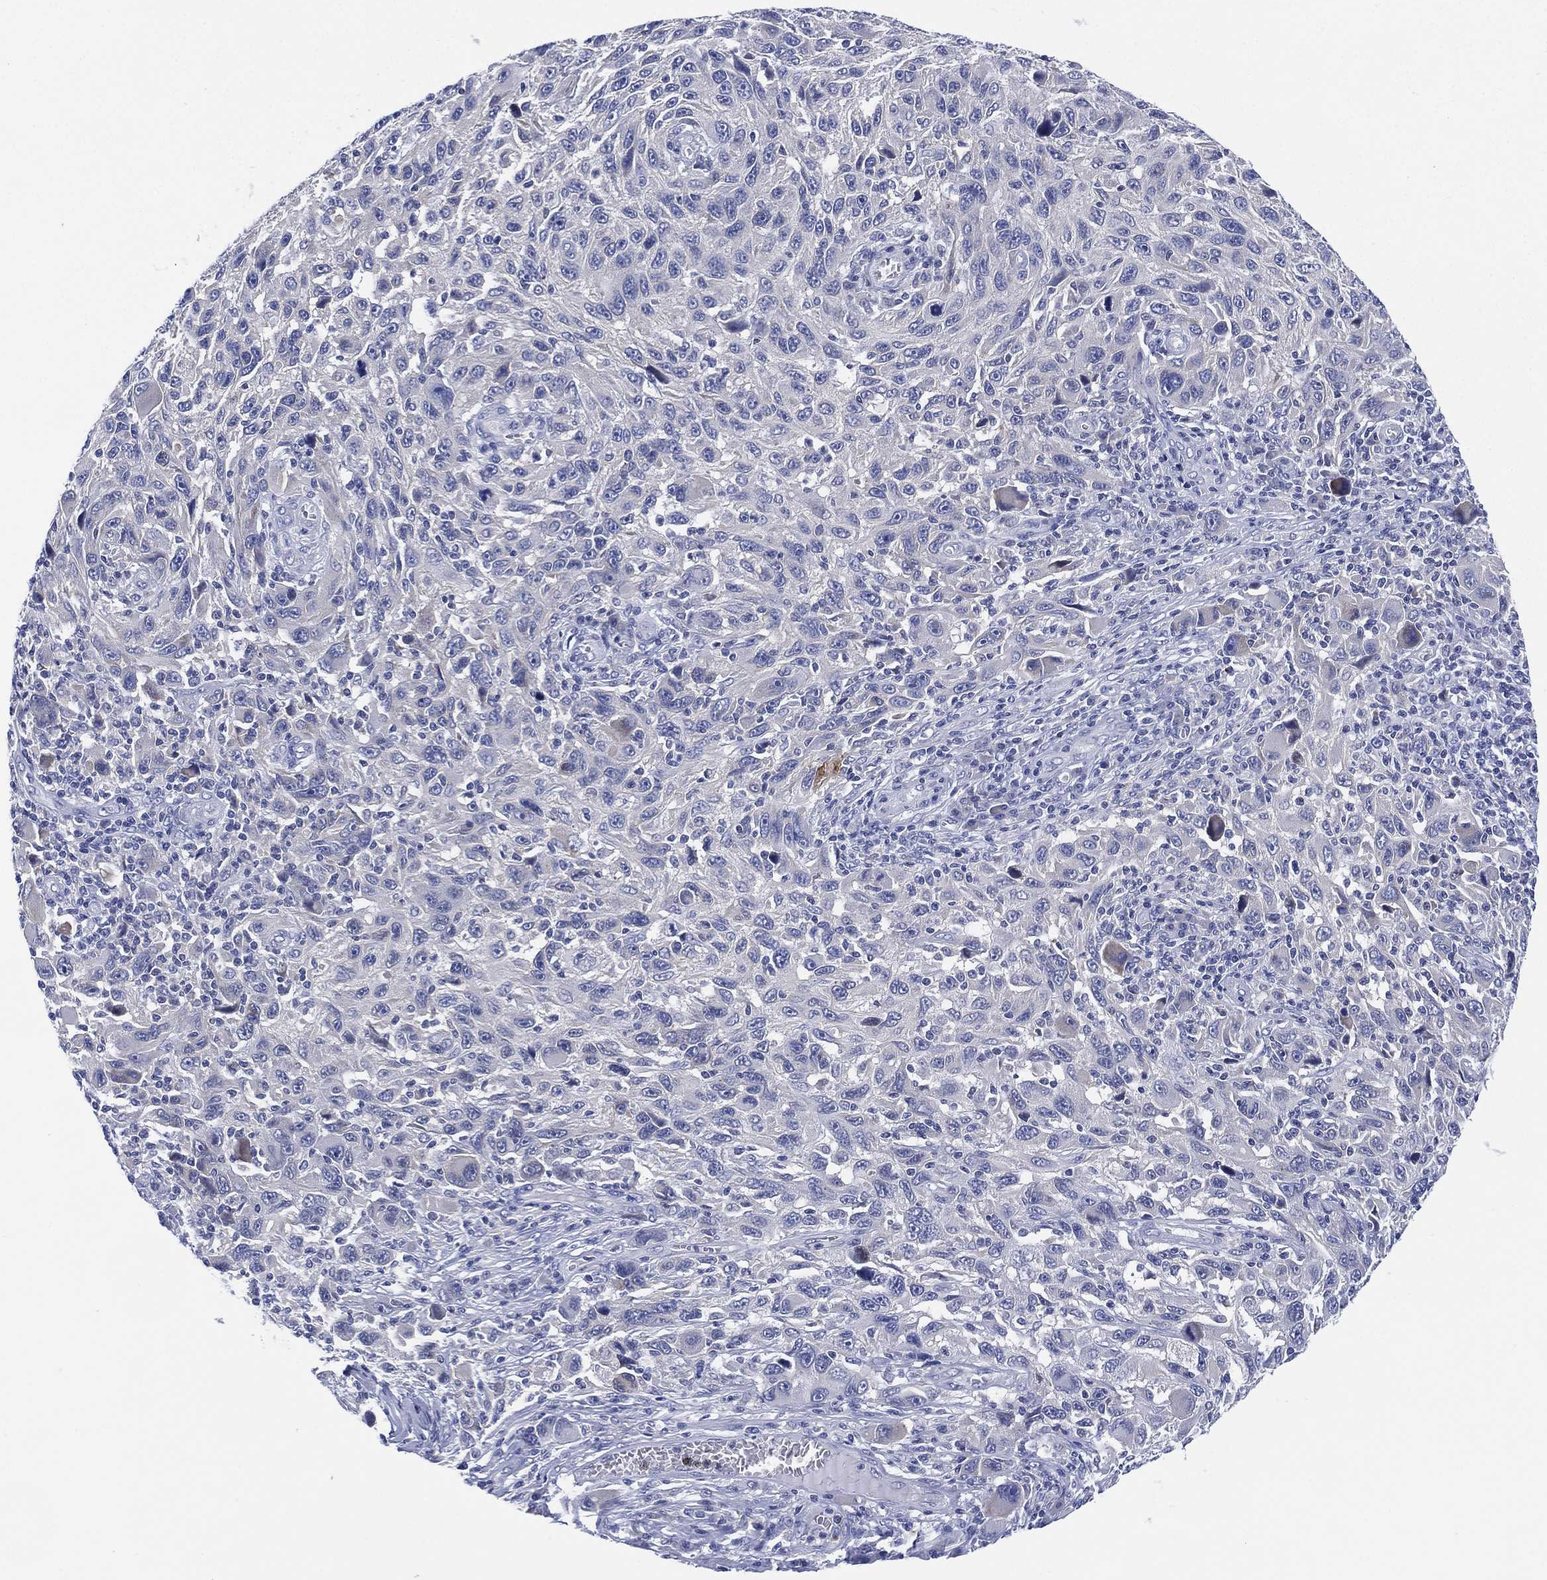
{"staining": {"intensity": "negative", "quantity": "none", "location": "none"}, "tissue": "melanoma", "cell_type": "Tumor cells", "image_type": "cancer", "snomed": [{"axis": "morphology", "description": "Malignant melanoma, NOS"}, {"axis": "topography", "description": "Skin"}], "caption": "The immunohistochemistry histopathology image has no significant positivity in tumor cells of malignant melanoma tissue. (Brightfield microscopy of DAB immunohistochemistry at high magnification).", "gene": "CHRNA3", "patient": {"sex": "male", "age": 53}}